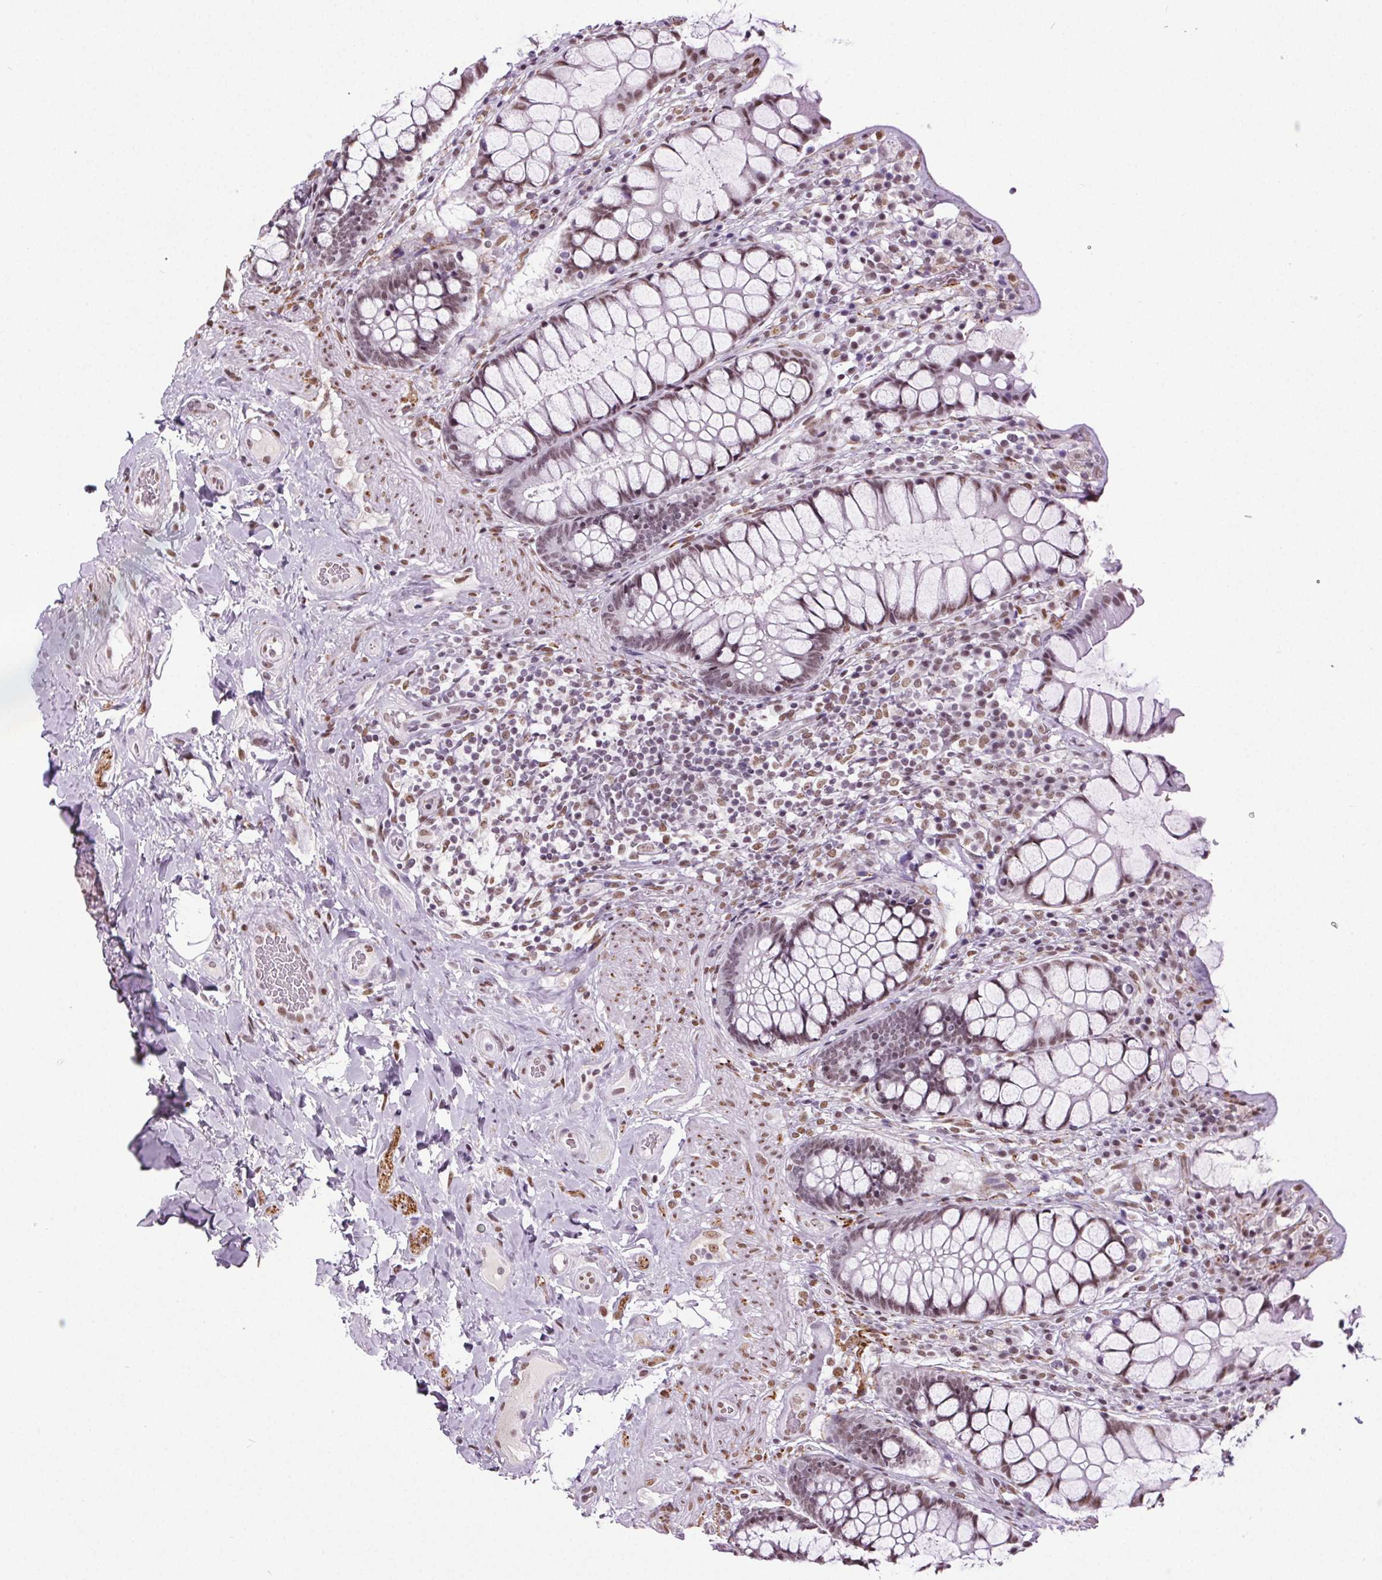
{"staining": {"intensity": "moderate", "quantity": "25%-75%", "location": "nuclear"}, "tissue": "rectum", "cell_type": "Glandular cells", "image_type": "normal", "snomed": [{"axis": "morphology", "description": "Normal tissue, NOS"}, {"axis": "topography", "description": "Rectum"}], "caption": "Rectum stained for a protein (brown) displays moderate nuclear positive positivity in approximately 25%-75% of glandular cells.", "gene": "GP6", "patient": {"sex": "female", "age": 58}}